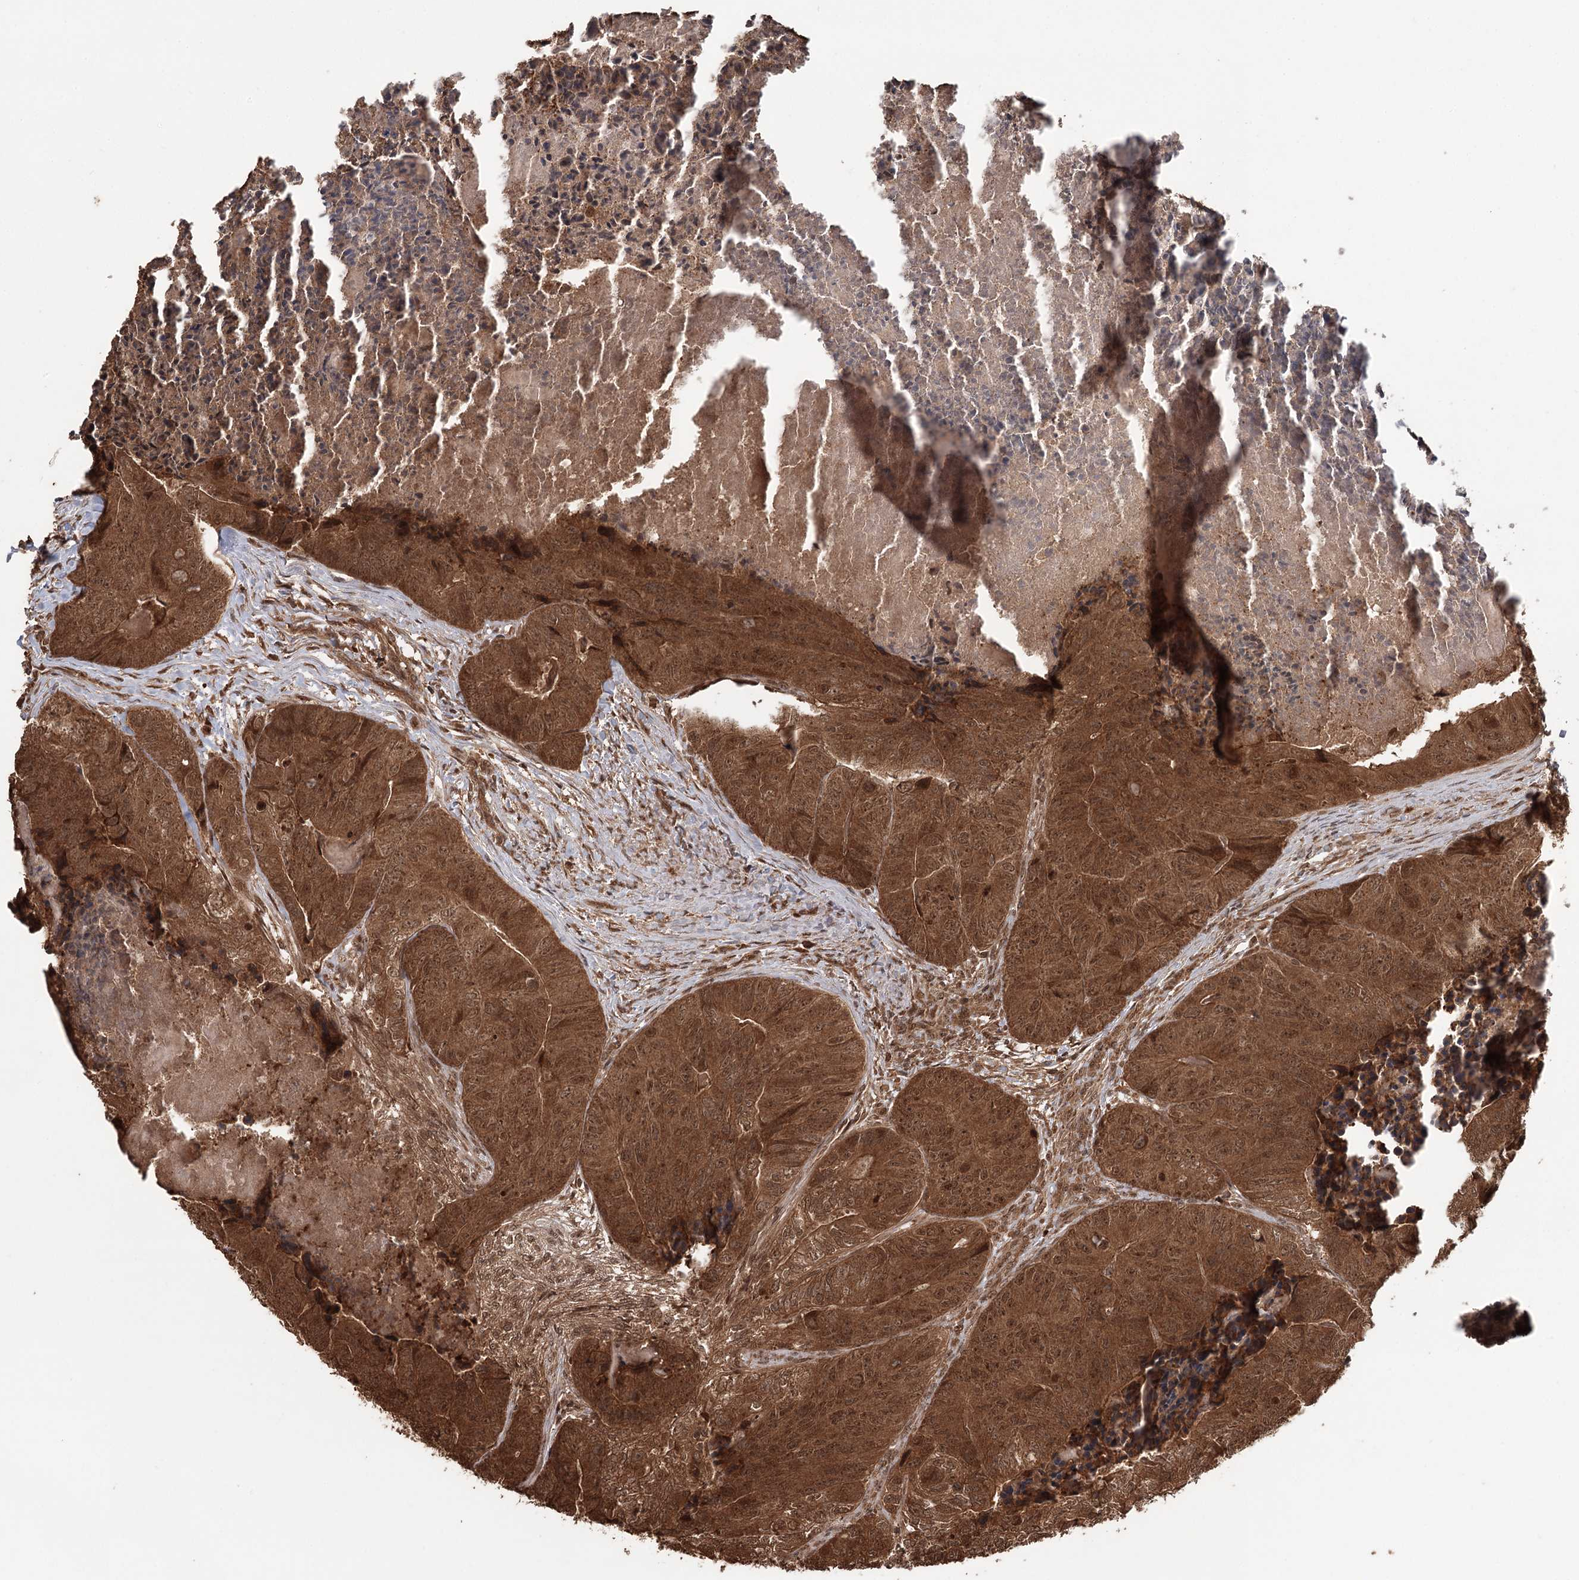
{"staining": {"intensity": "strong", "quantity": ">75%", "location": "cytoplasmic/membranous,nuclear"}, "tissue": "colorectal cancer", "cell_type": "Tumor cells", "image_type": "cancer", "snomed": [{"axis": "morphology", "description": "Adenocarcinoma, NOS"}, {"axis": "topography", "description": "Colon"}], "caption": "Brown immunohistochemical staining in adenocarcinoma (colorectal) displays strong cytoplasmic/membranous and nuclear positivity in about >75% of tumor cells.", "gene": "N6AMT1", "patient": {"sex": "female", "age": 67}}